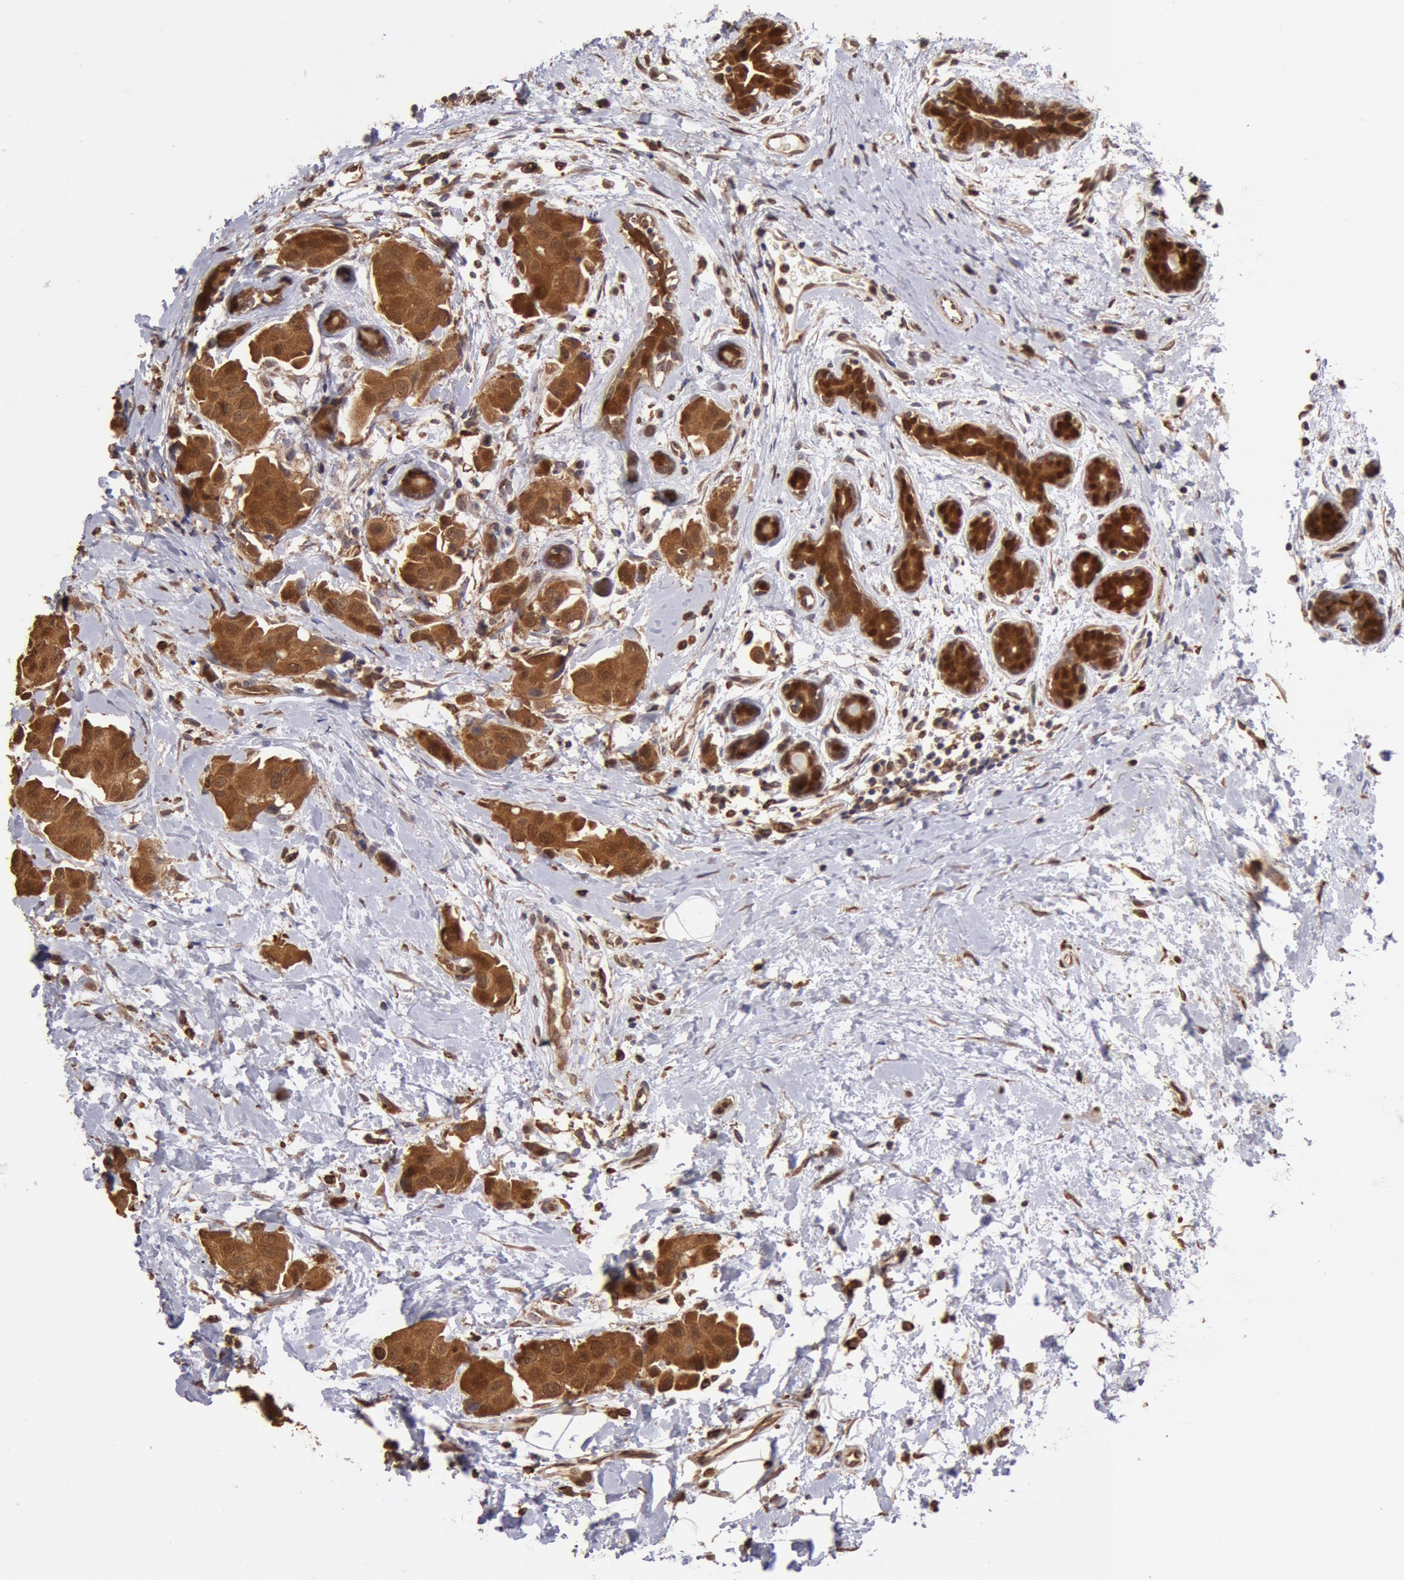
{"staining": {"intensity": "strong", "quantity": ">75%", "location": "cytoplasmic/membranous,nuclear"}, "tissue": "breast cancer", "cell_type": "Tumor cells", "image_type": "cancer", "snomed": [{"axis": "morphology", "description": "Duct carcinoma"}, {"axis": "topography", "description": "Breast"}], "caption": "Immunohistochemical staining of human breast cancer (infiltrating ductal carcinoma) exhibits strong cytoplasmic/membranous and nuclear protein positivity in about >75% of tumor cells. The staining was performed using DAB to visualize the protein expression in brown, while the nuclei were stained in blue with hematoxylin (Magnification: 20x).", "gene": "COMT", "patient": {"sex": "female", "age": 40}}